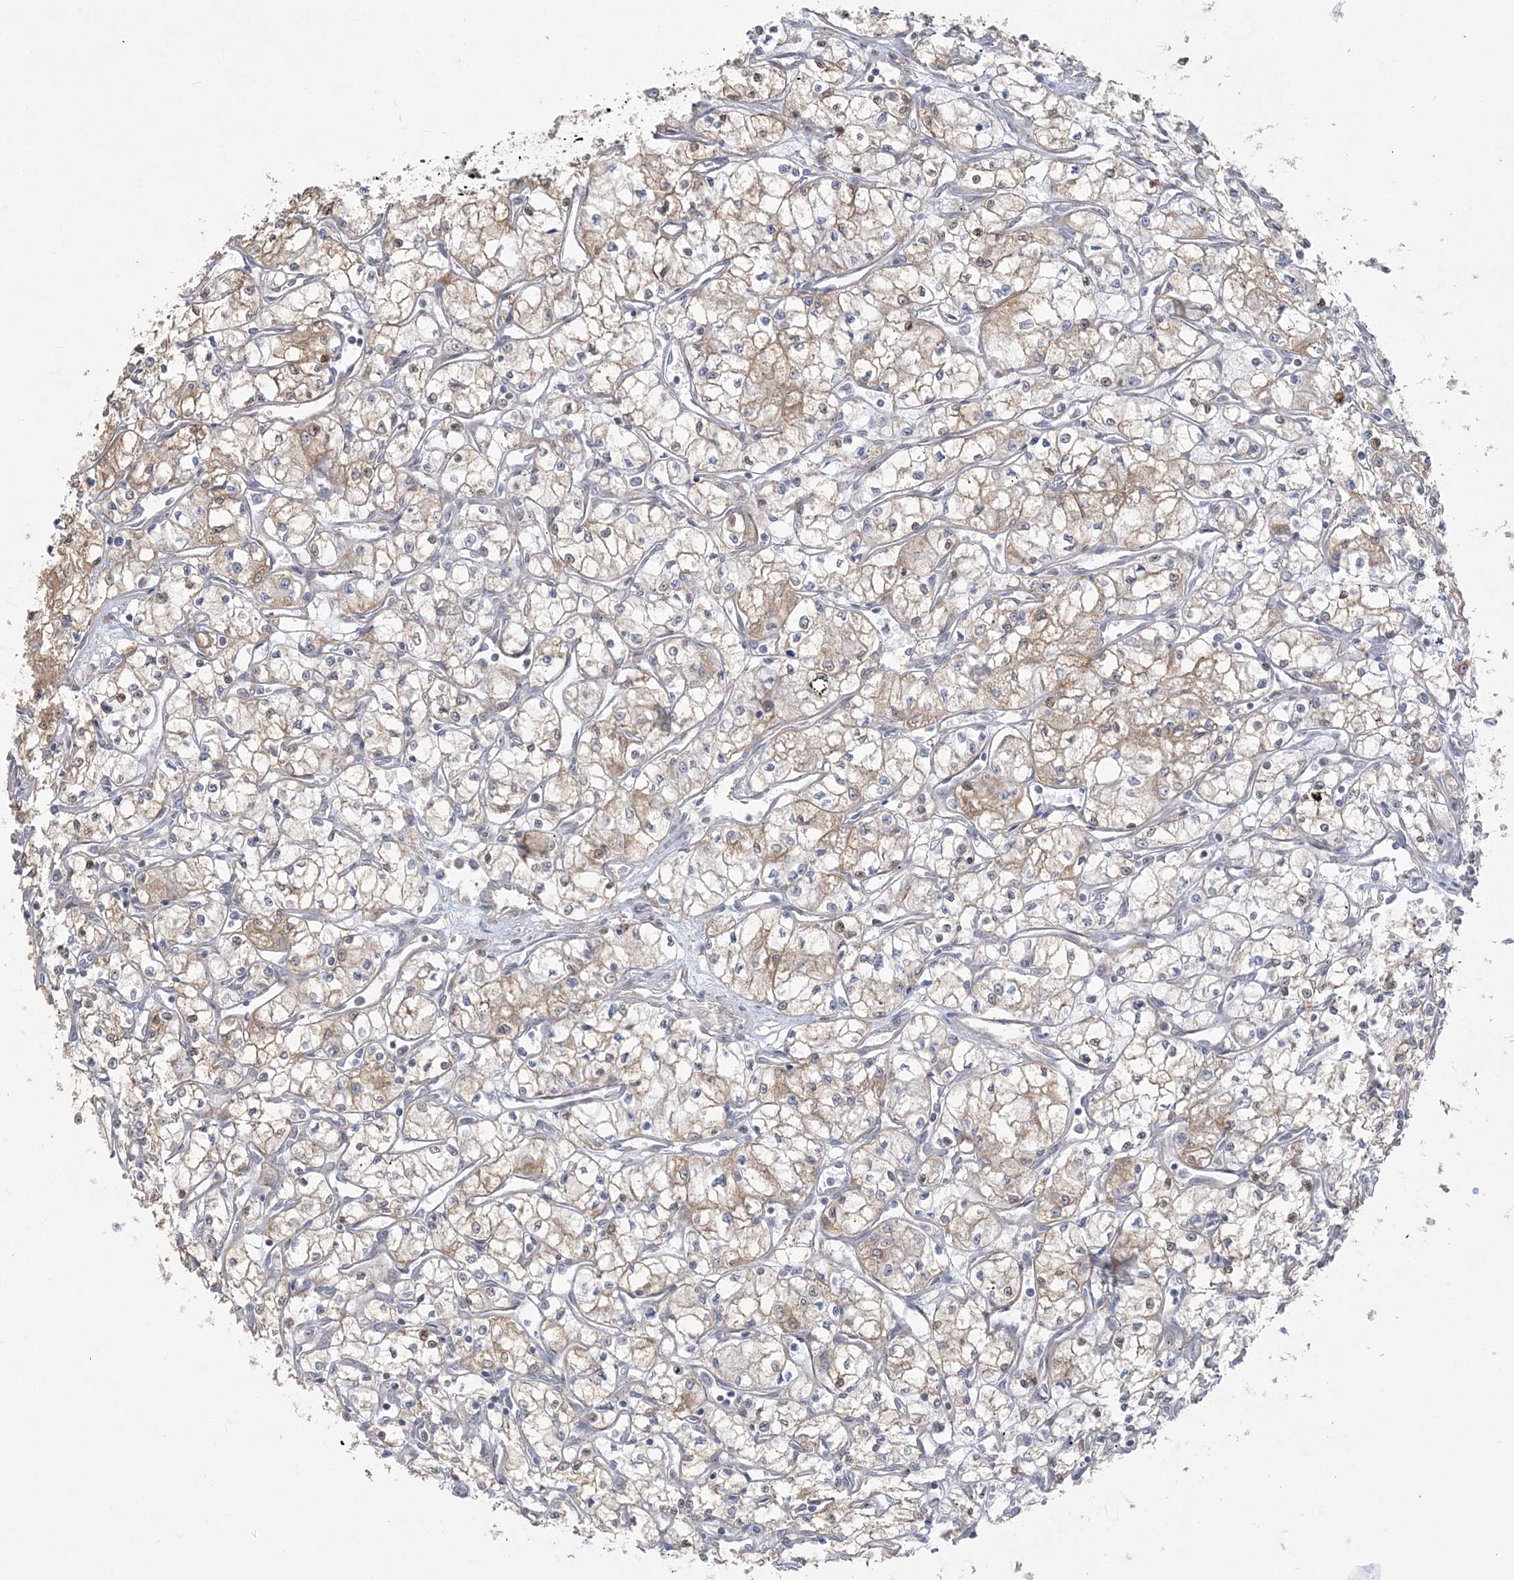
{"staining": {"intensity": "weak", "quantity": "25%-75%", "location": "cytoplasmic/membranous"}, "tissue": "renal cancer", "cell_type": "Tumor cells", "image_type": "cancer", "snomed": [{"axis": "morphology", "description": "Adenocarcinoma, NOS"}, {"axis": "topography", "description": "Kidney"}], "caption": "IHC histopathology image of neoplastic tissue: human renal adenocarcinoma stained using immunohistochemistry (IHC) displays low levels of weak protein expression localized specifically in the cytoplasmic/membranous of tumor cells, appearing as a cytoplasmic/membranous brown color.", "gene": "ZC3H6", "patient": {"sex": "male", "age": 59}}